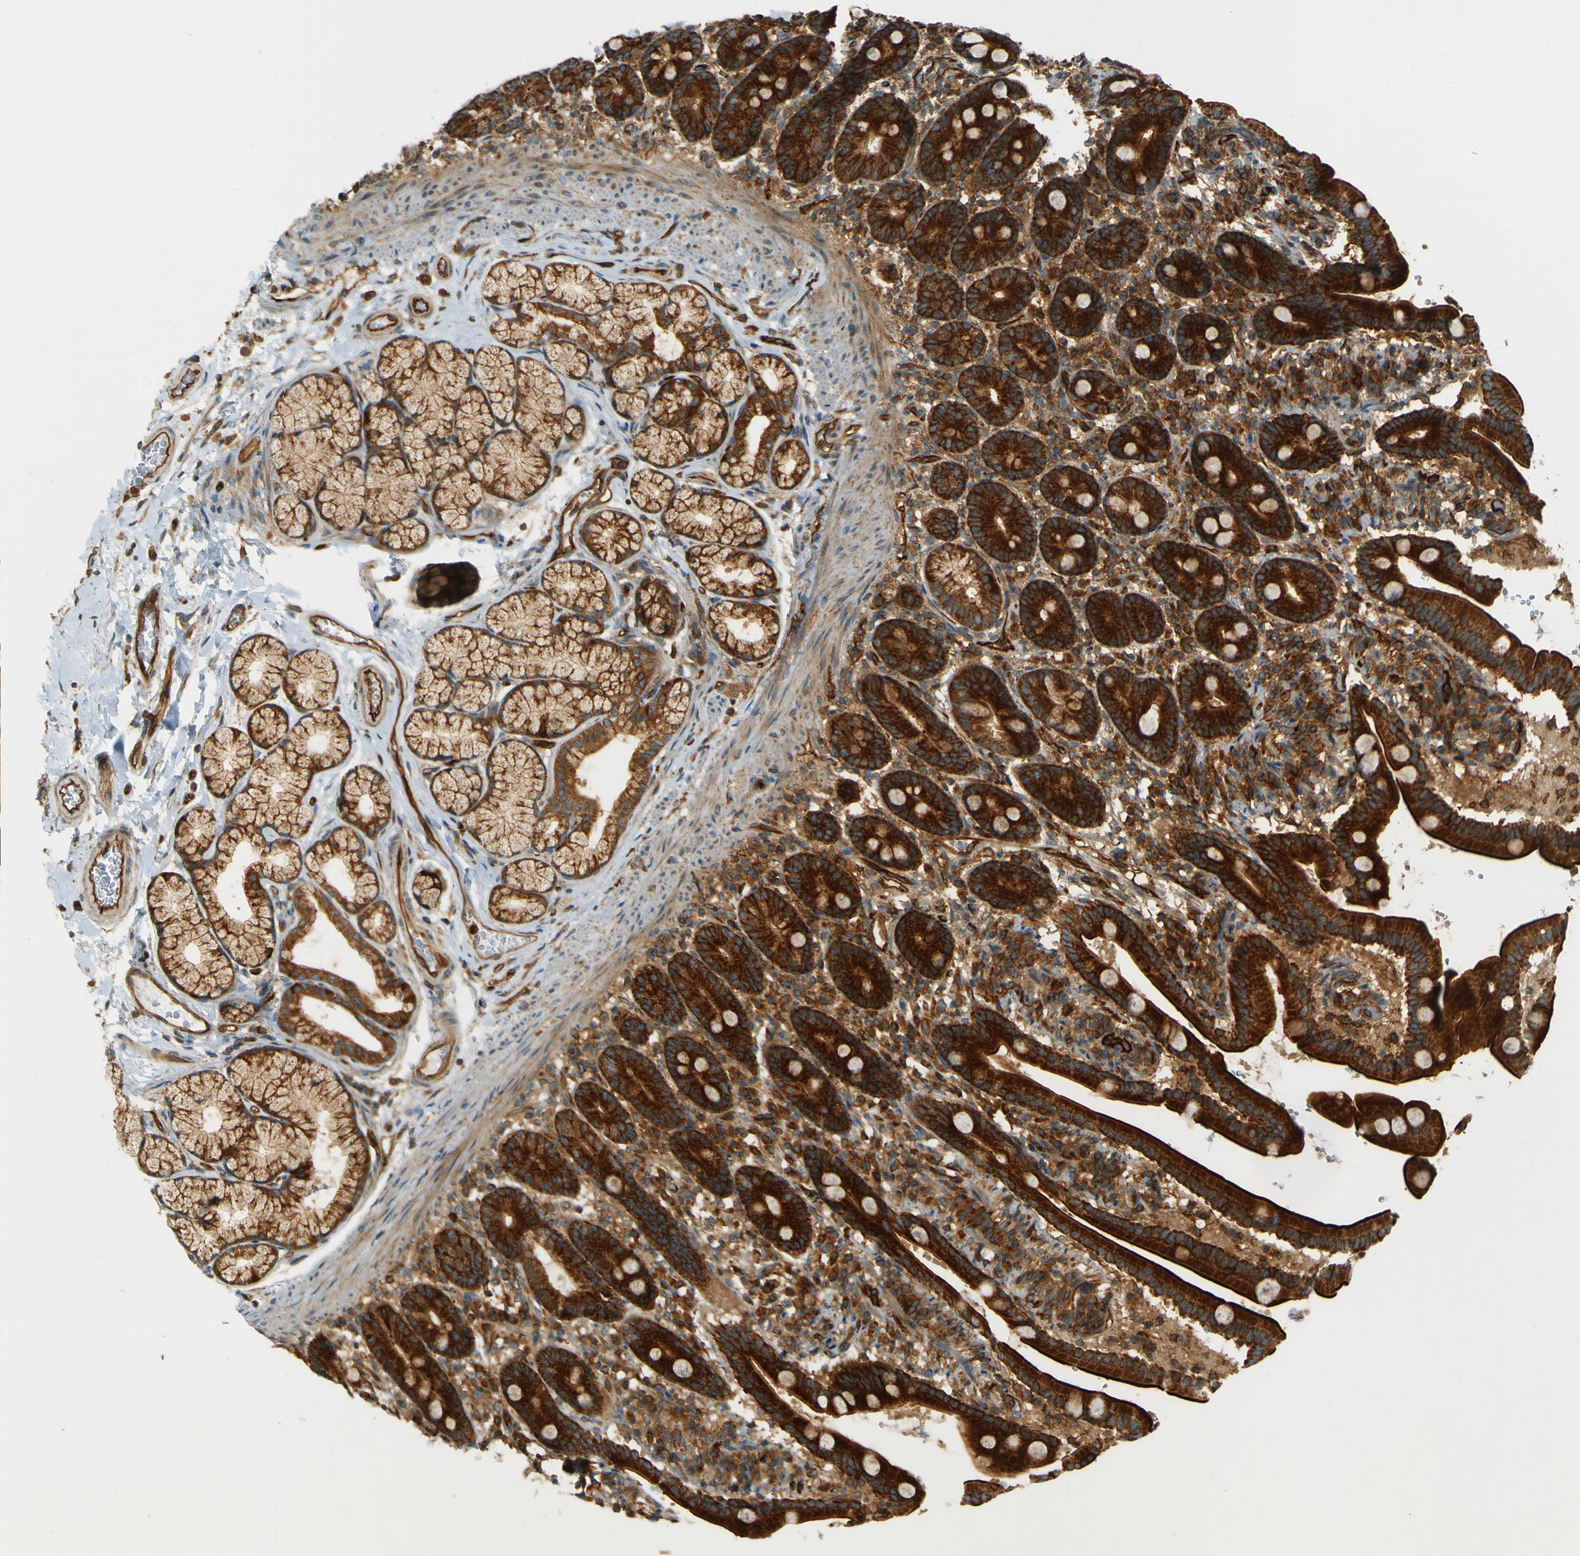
{"staining": {"intensity": "strong", "quantity": ">75%", "location": "cytoplasmic/membranous"}, "tissue": "duodenum", "cell_type": "Glandular cells", "image_type": "normal", "snomed": [{"axis": "morphology", "description": "Normal tissue, NOS"}, {"axis": "topography", "description": "Duodenum"}], "caption": "Benign duodenum shows strong cytoplasmic/membranous positivity in approximately >75% of glandular cells, visualized by immunohistochemistry. (IHC, brightfield microscopy, high magnification).", "gene": "DNAJC5", "patient": {"sex": "male", "age": 54}}